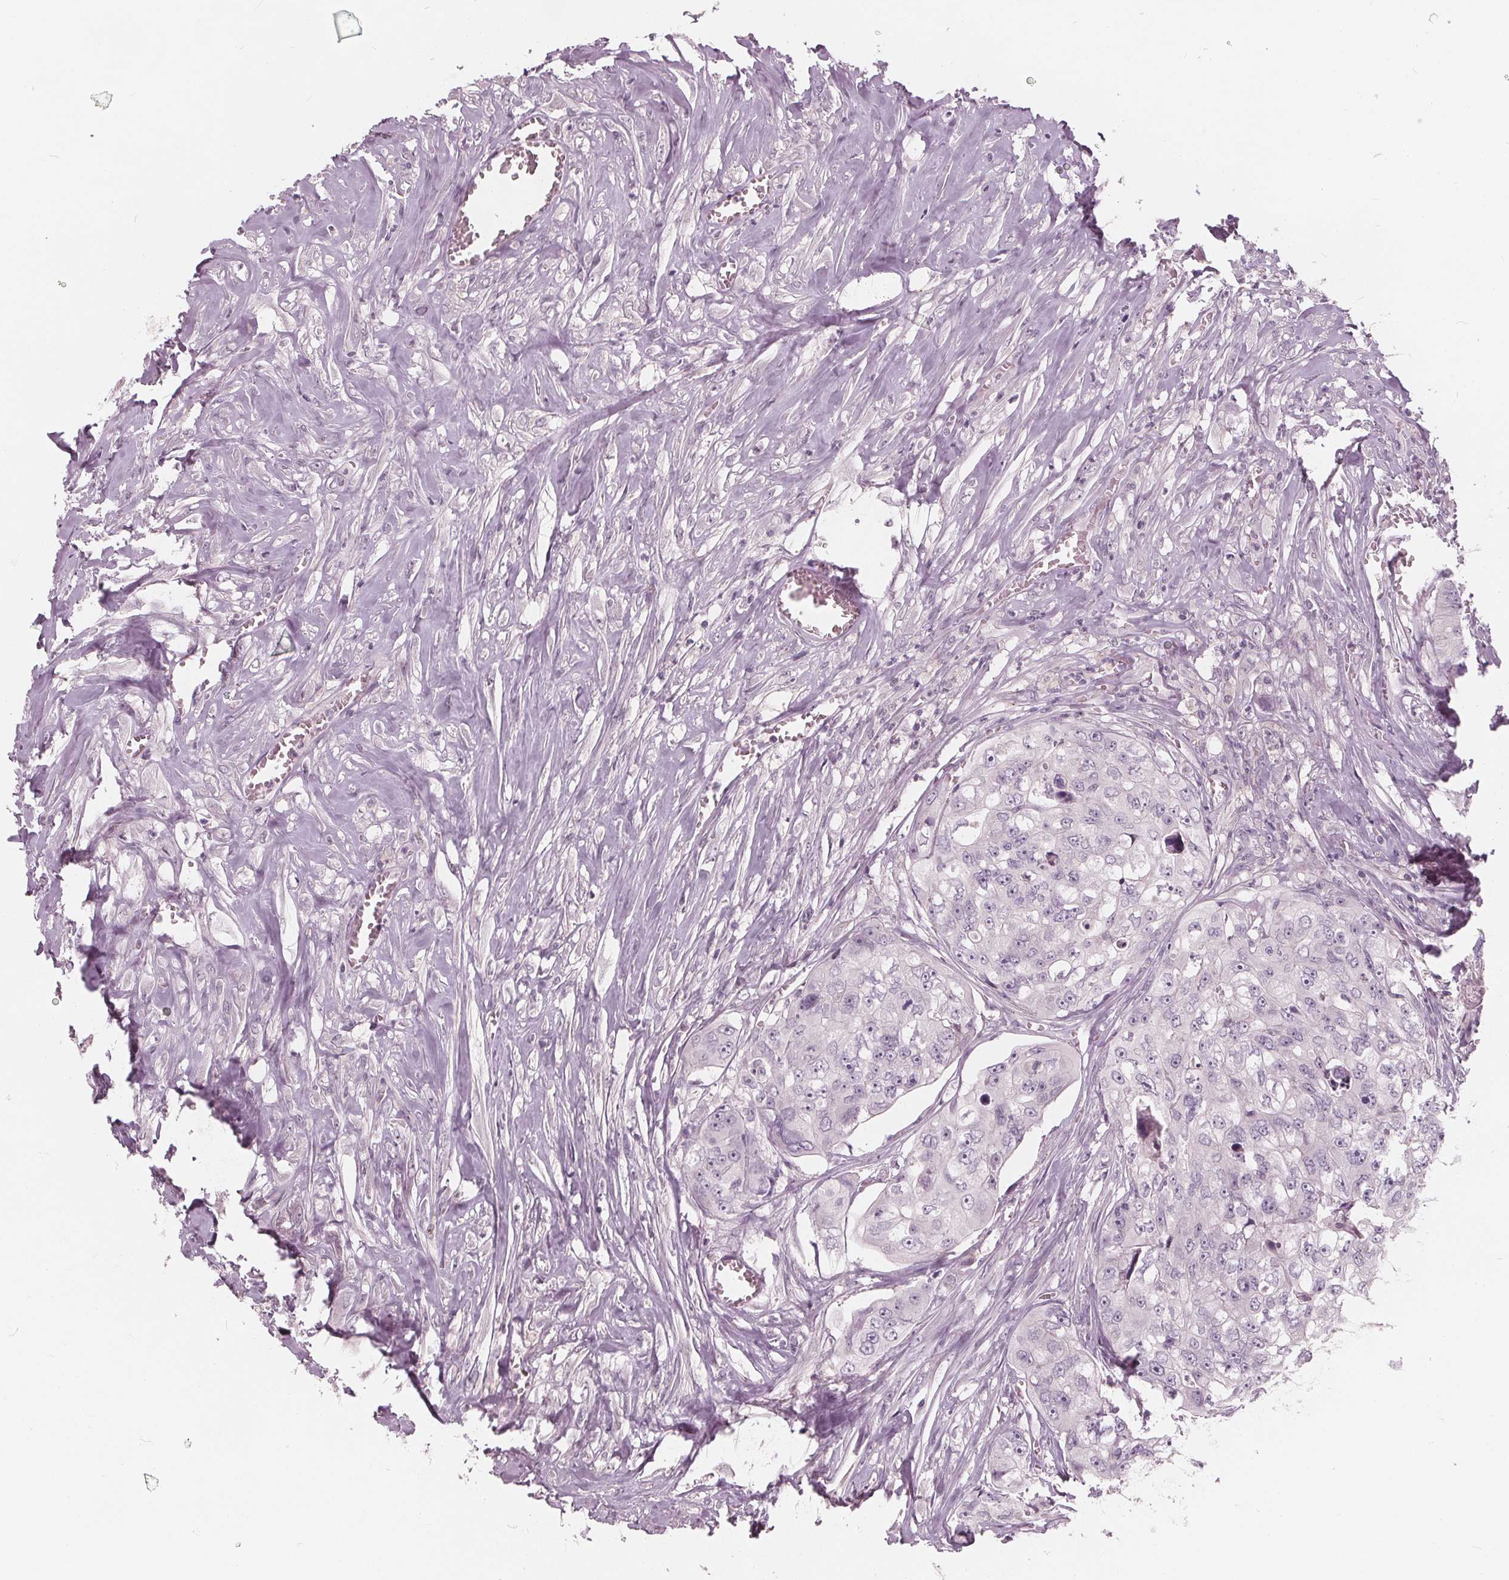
{"staining": {"intensity": "negative", "quantity": "none", "location": "none"}, "tissue": "colorectal cancer", "cell_type": "Tumor cells", "image_type": "cancer", "snomed": [{"axis": "morphology", "description": "Adenocarcinoma, NOS"}, {"axis": "topography", "description": "Rectum"}], "caption": "A photomicrograph of human adenocarcinoma (colorectal) is negative for staining in tumor cells.", "gene": "SAT2", "patient": {"sex": "female", "age": 62}}